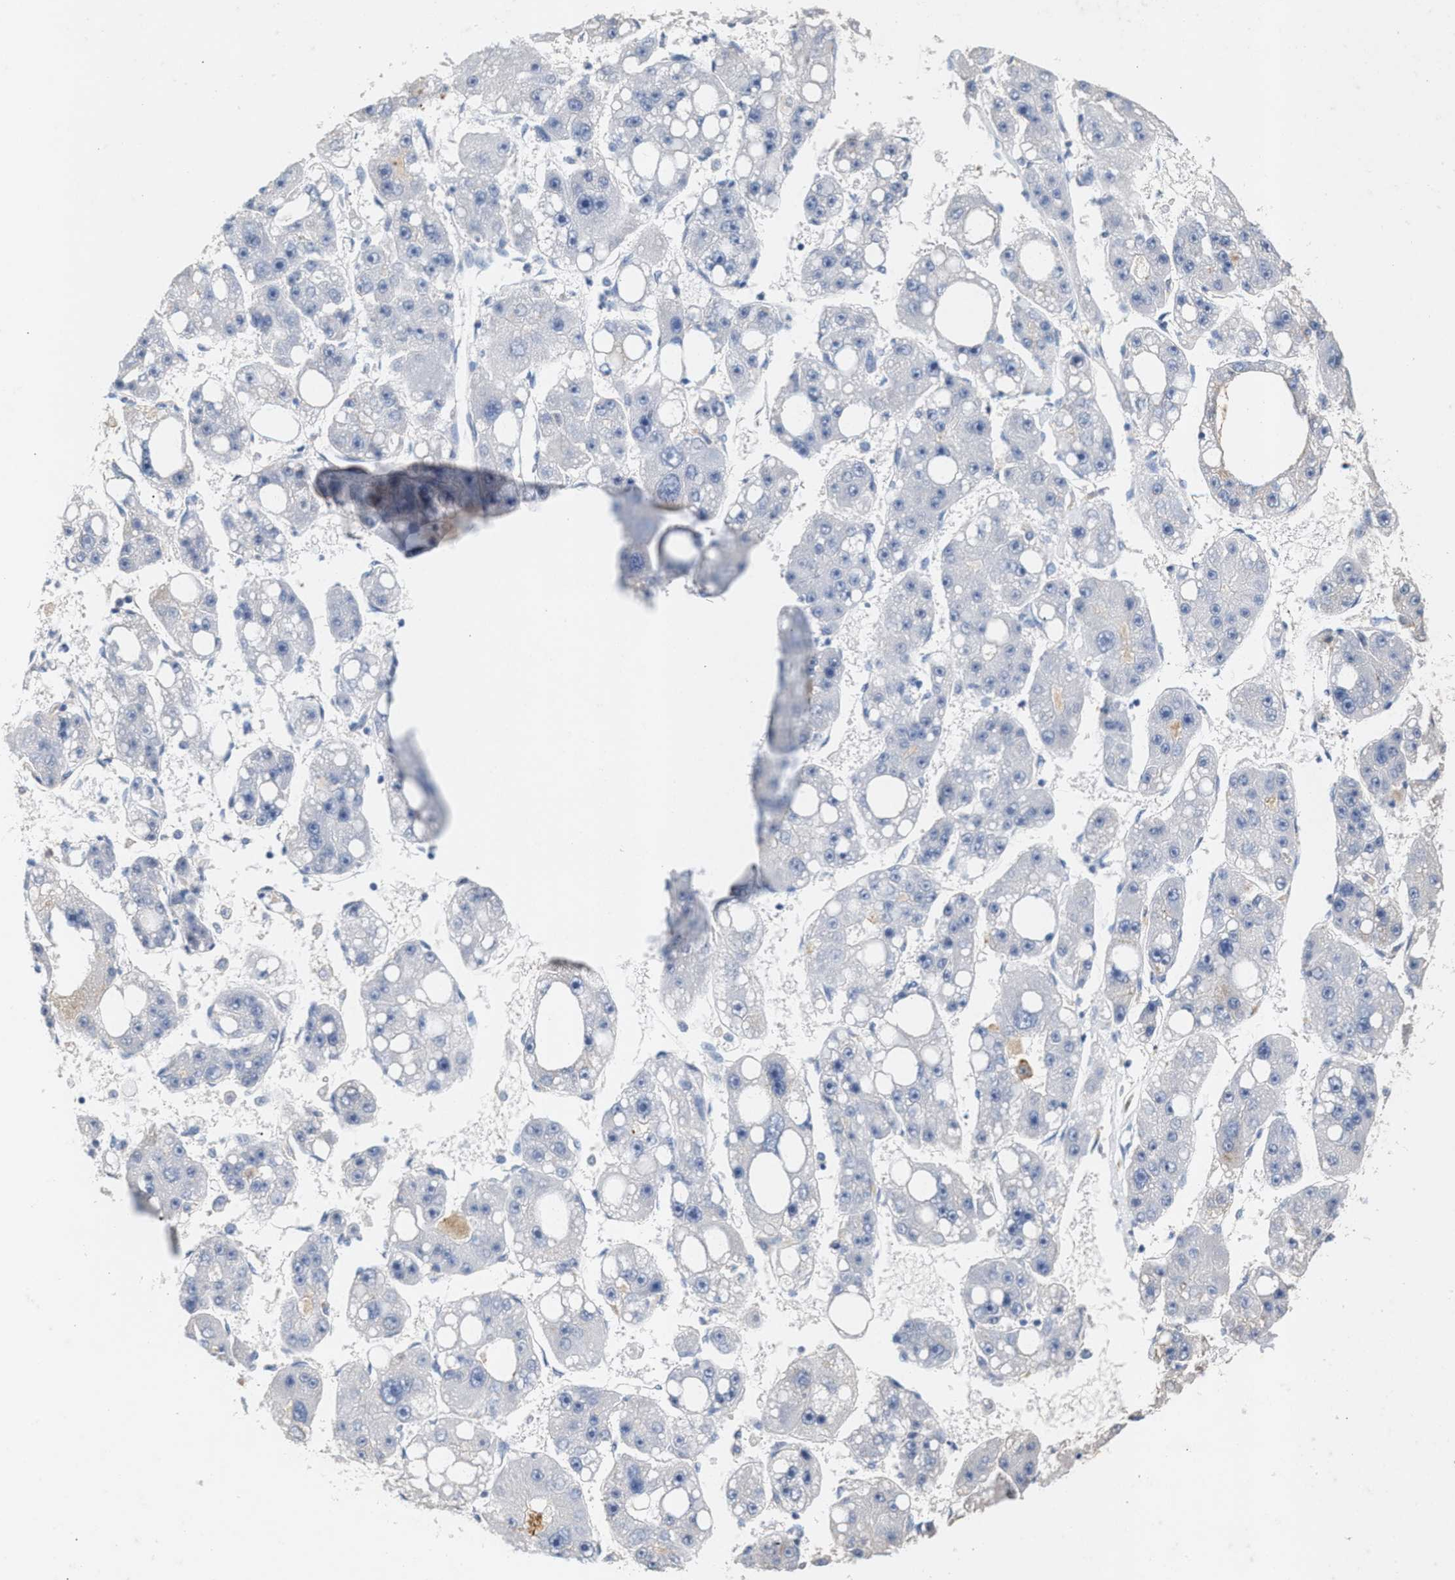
{"staining": {"intensity": "negative", "quantity": "none", "location": "none"}, "tissue": "liver cancer", "cell_type": "Tumor cells", "image_type": "cancer", "snomed": [{"axis": "morphology", "description": "Carcinoma, Hepatocellular, NOS"}, {"axis": "topography", "description": "Liver"}], "caption": "The histopathology image demonstrates no significant expression in tumor cells of hepatocellular carcinoma (liver).", "gene": "APOH", "patient": {"sex": "female", "age": 61}}